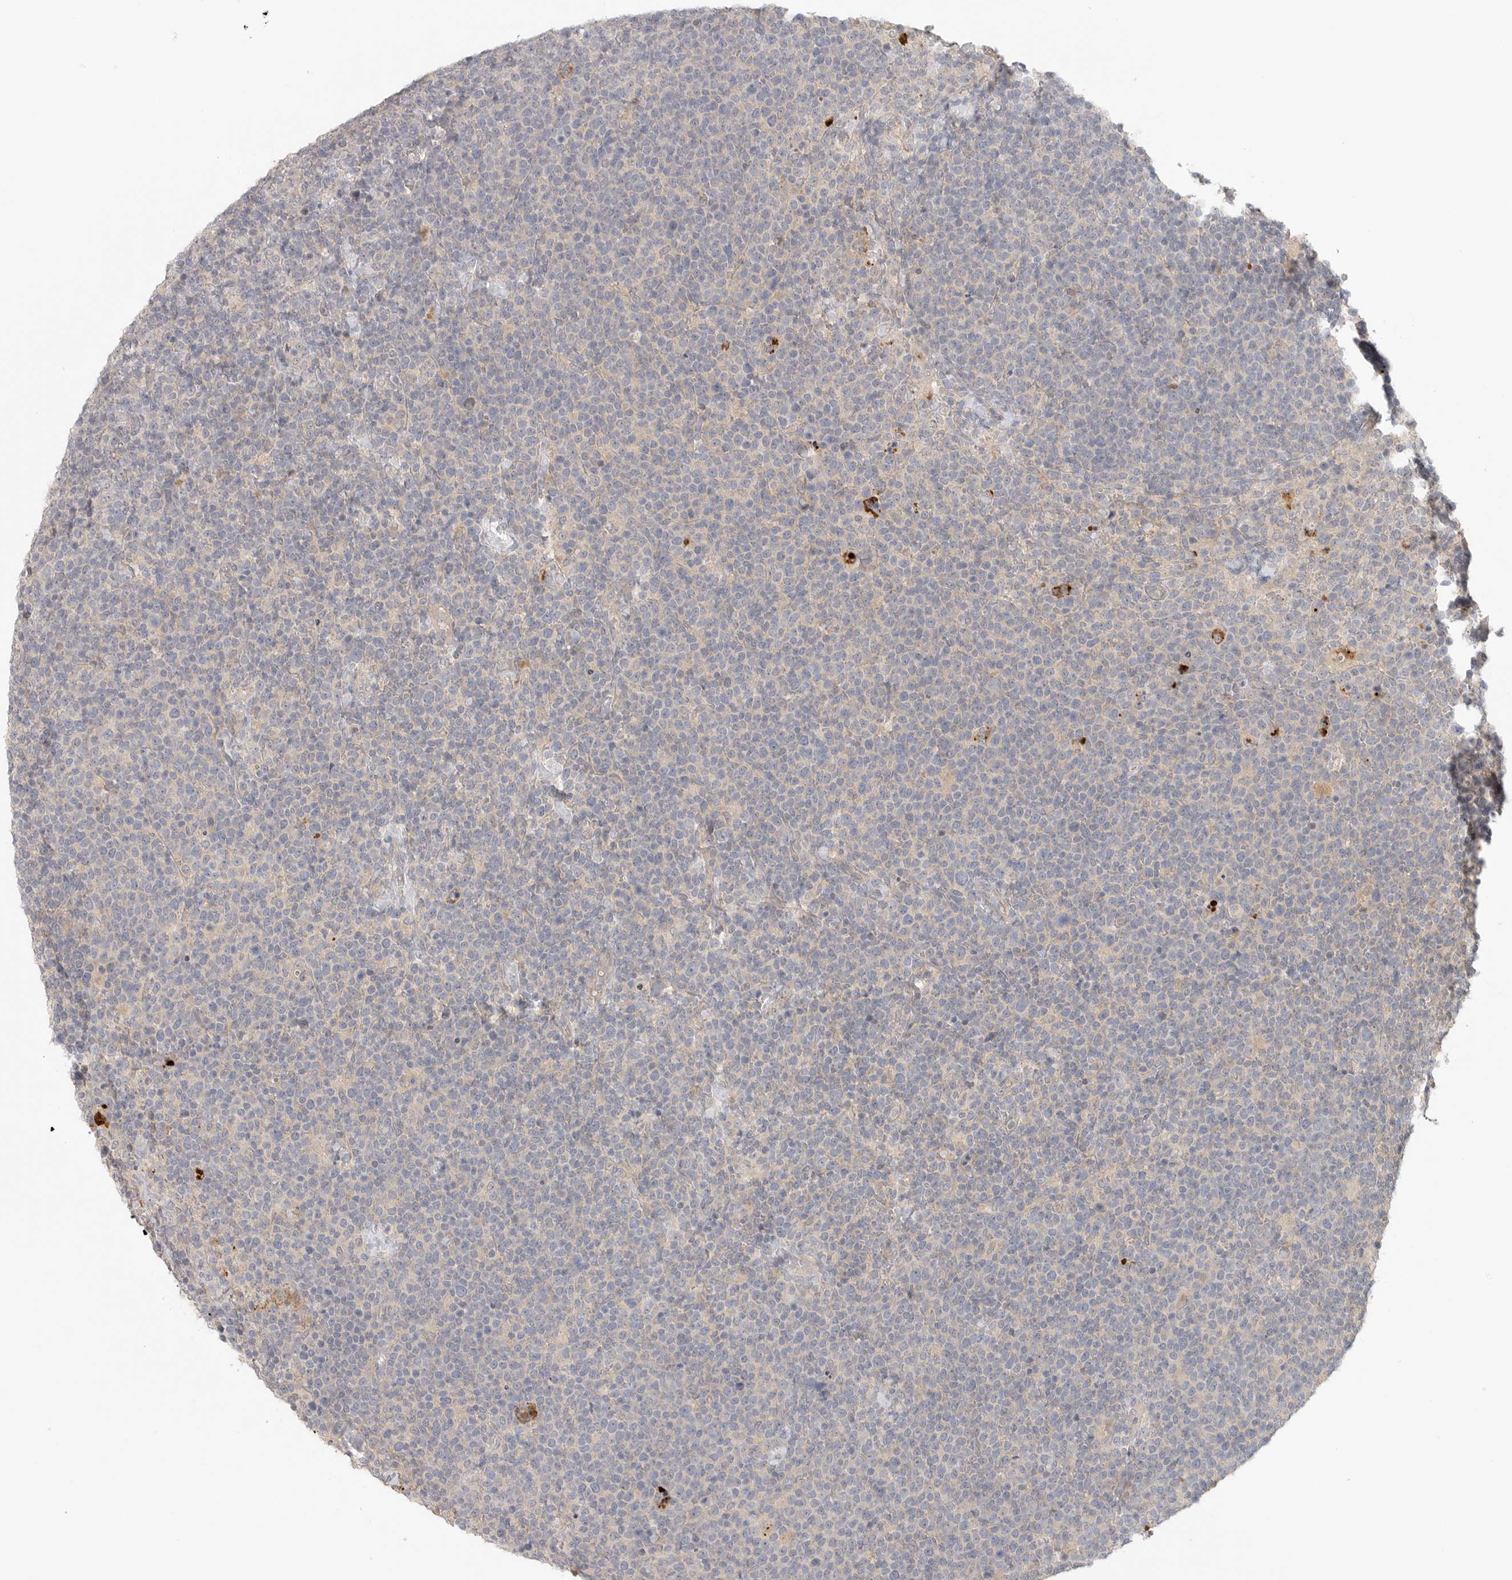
{"staining": {"intensity": "negative", "quantity": "none", "location": "none"}, "tissue": "lymphoma", "cell_type": "Tumor cells", "image_type": "cancer", "snomed": [{"axis": "morphology", "description": "Malignant lymphoma, non-Hodgkin's type, High grade"}, {"axis": "topography", "description": "Lymph node"}], "caption": "Immunohistochemistry of lymphoma shows no expression in tumor cells.", "gene": "HDAC6", "patient": {"sex": "male", "age": 61}}